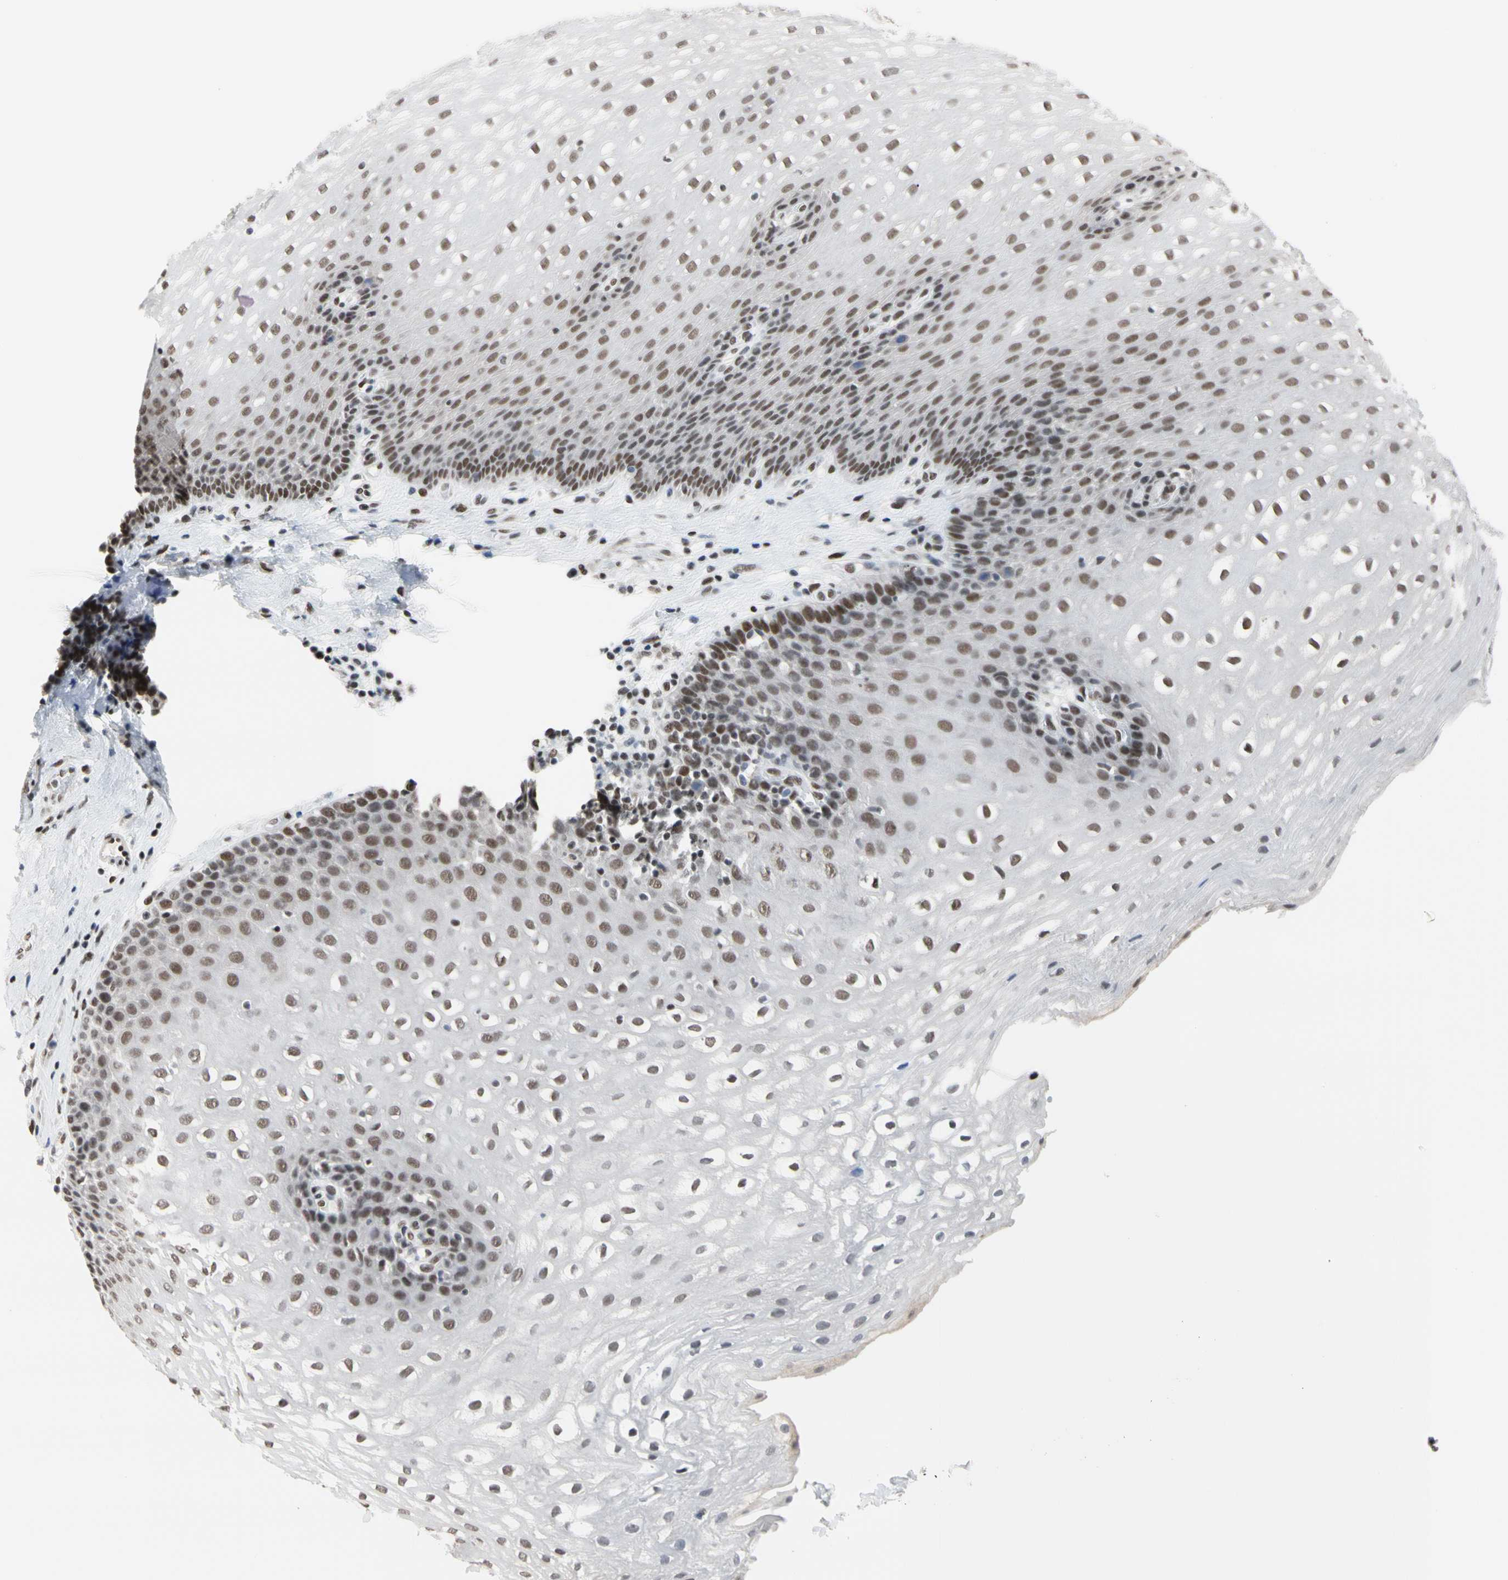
{"staining": {"intensity": "moderate", "quantity": ">75%", "location": "nuclear"}, "tissue": "esophagus", "cell_type": "Squamous epithelial cells", "image_type": "normal", "snomed": [{"axis": "morphology", "description": "Normal tissue, NOS"}, {"axis": "topography", "description": "Esophagus"}], "caption": "There is medium levels of moderate nuclear staining in squamous epithelial cells of unremarkable esophagus, as demonstrated by immunohistochemical staining (brown color).", "gene": "FAM98B", "patient": {"sex": "male", "age": 48}}